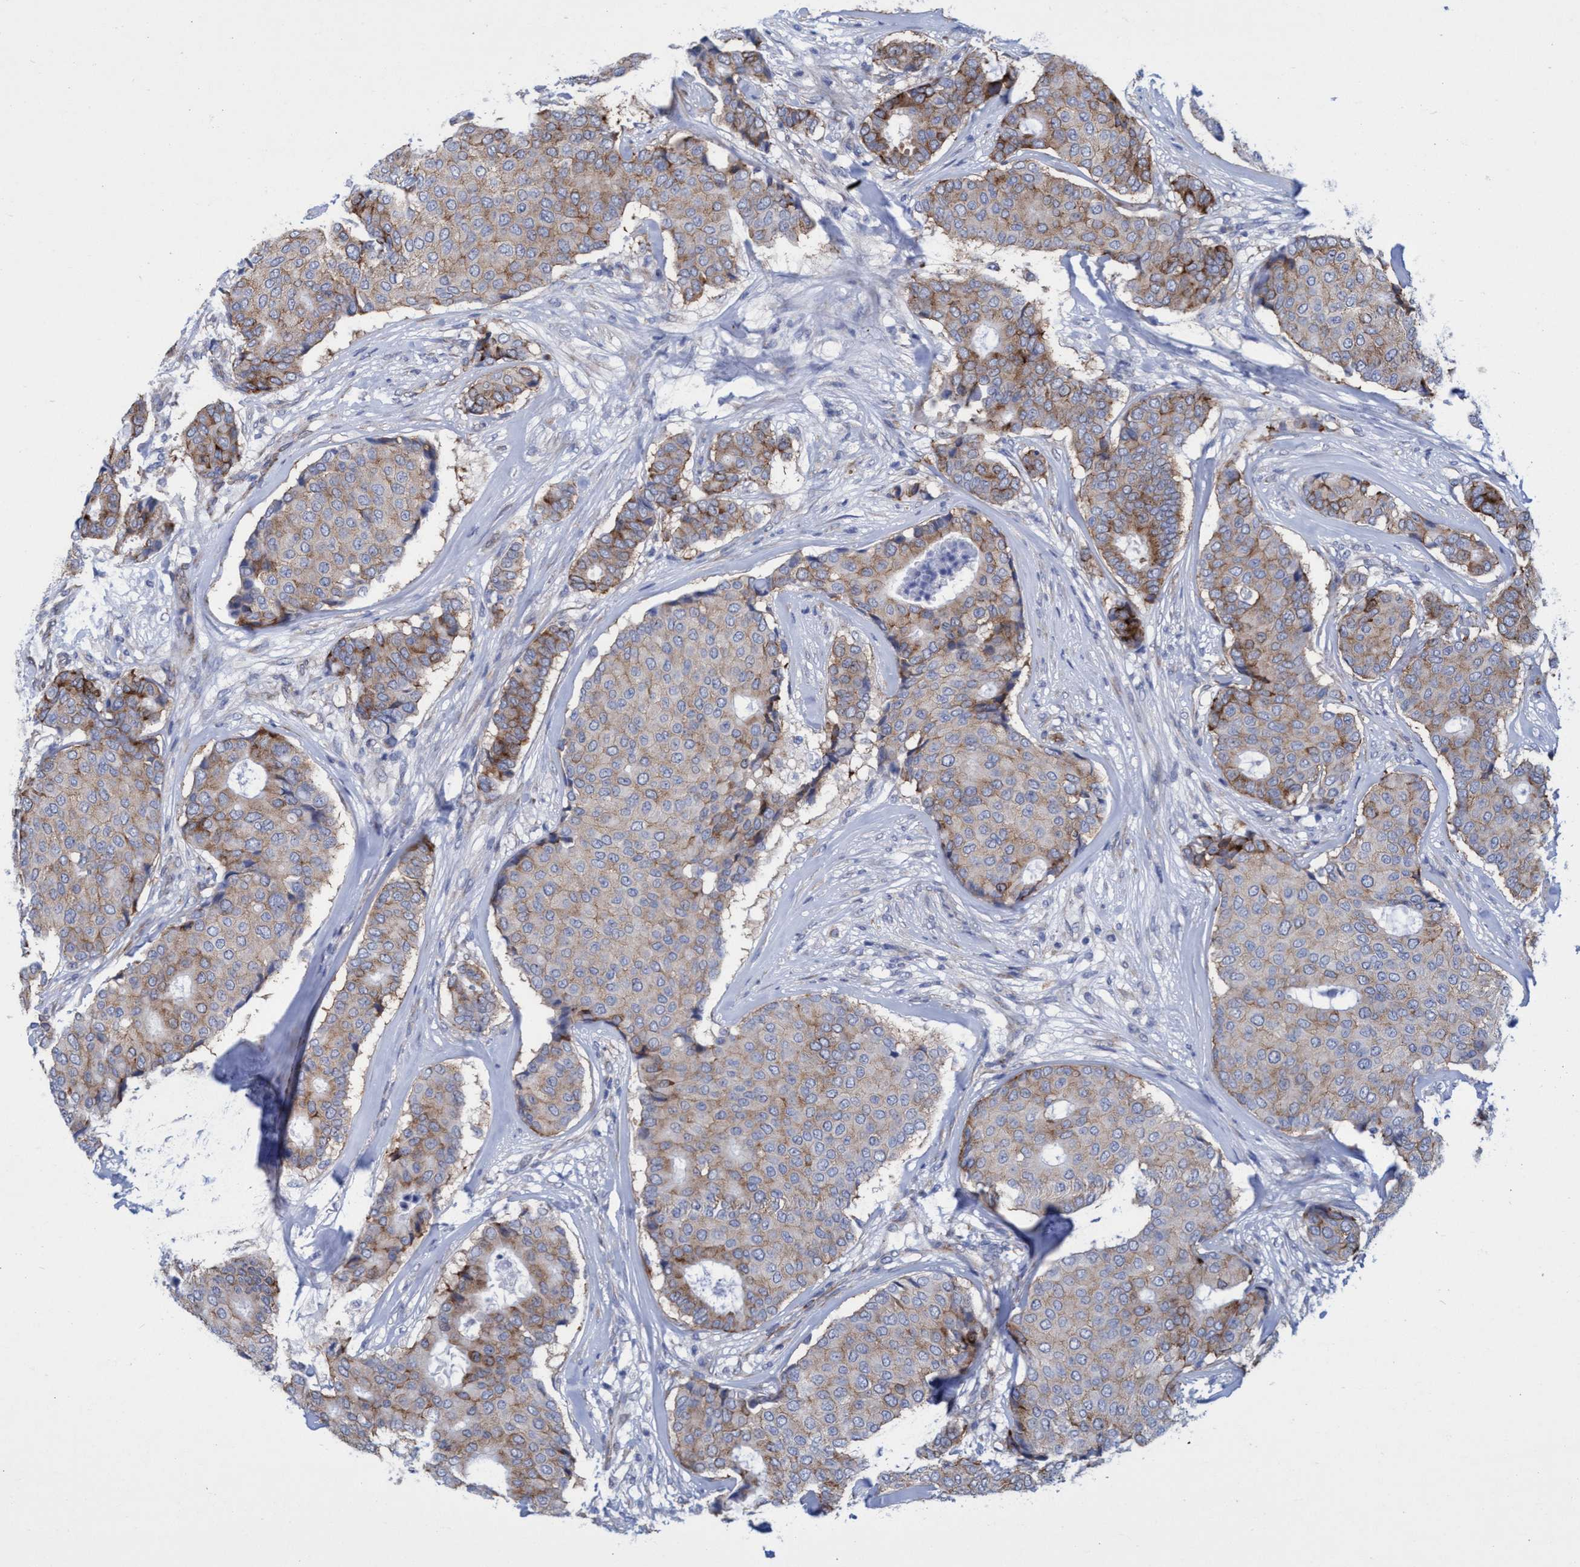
{"staining": {"intensity": "moderate", "quantity": "<25%", "location": "cytoplasmic/membranous"}, "tissue": "breast cancer", "cell_type": "Tumor cells", "image_type": "cancer", "snomed": [{"axis": "morphology", "description": "Duct carcinoma"}, {"axis": "topography", "description": "Breast"}], "caption": "Protein expression analysis of intraductal carcinoma (breast) displays moderate cytoplasmic/membranous positivity in approximately <25% of tumor cells. (DAB = brown stain, brightfield microscopy at high magnification).", "gene": "R3HCC1", "patient": {"sex": "female", "age": 75}}